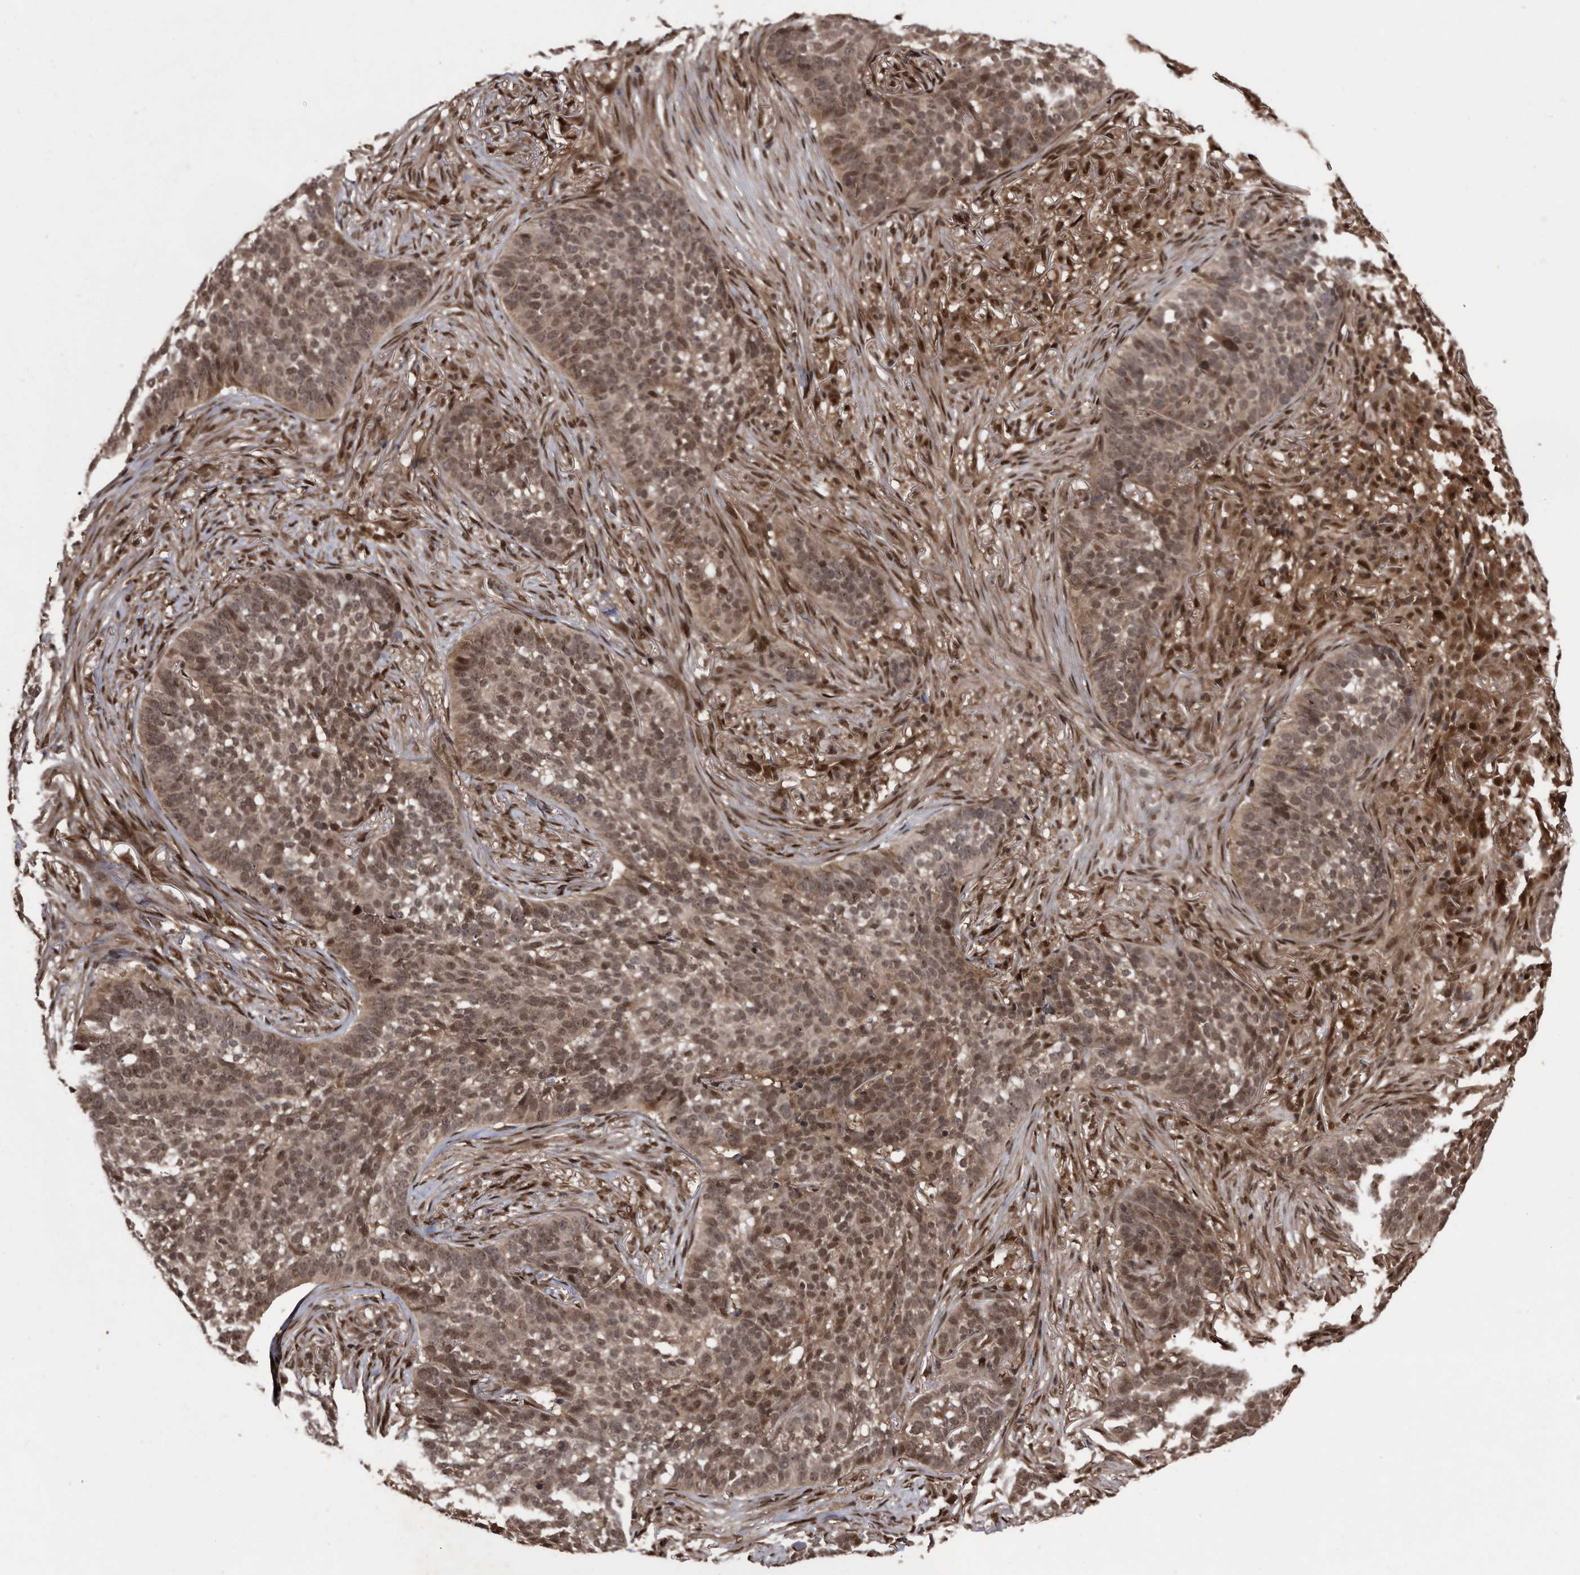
{"staining": {"intensity": "moderate", "quantity": ">75%", "location": "nuclear"}, "tissue": "skin cancer", "cell_type": "Tumor cells", "image_type": "cancer", "snomed": [{"axis": "morphology", "description": "Basal cell carcinoma"}, {"axis": "topography", "description": "Skin"}], "caption": "Immunohistochemistry (IHC) of human basal cell carcinoma (skin) shows medium levels of moderate nuclear positivity in about >75% of tumor cells.", "gene": "RAD23B", "patient": {"sex": "male", "age": 85}}